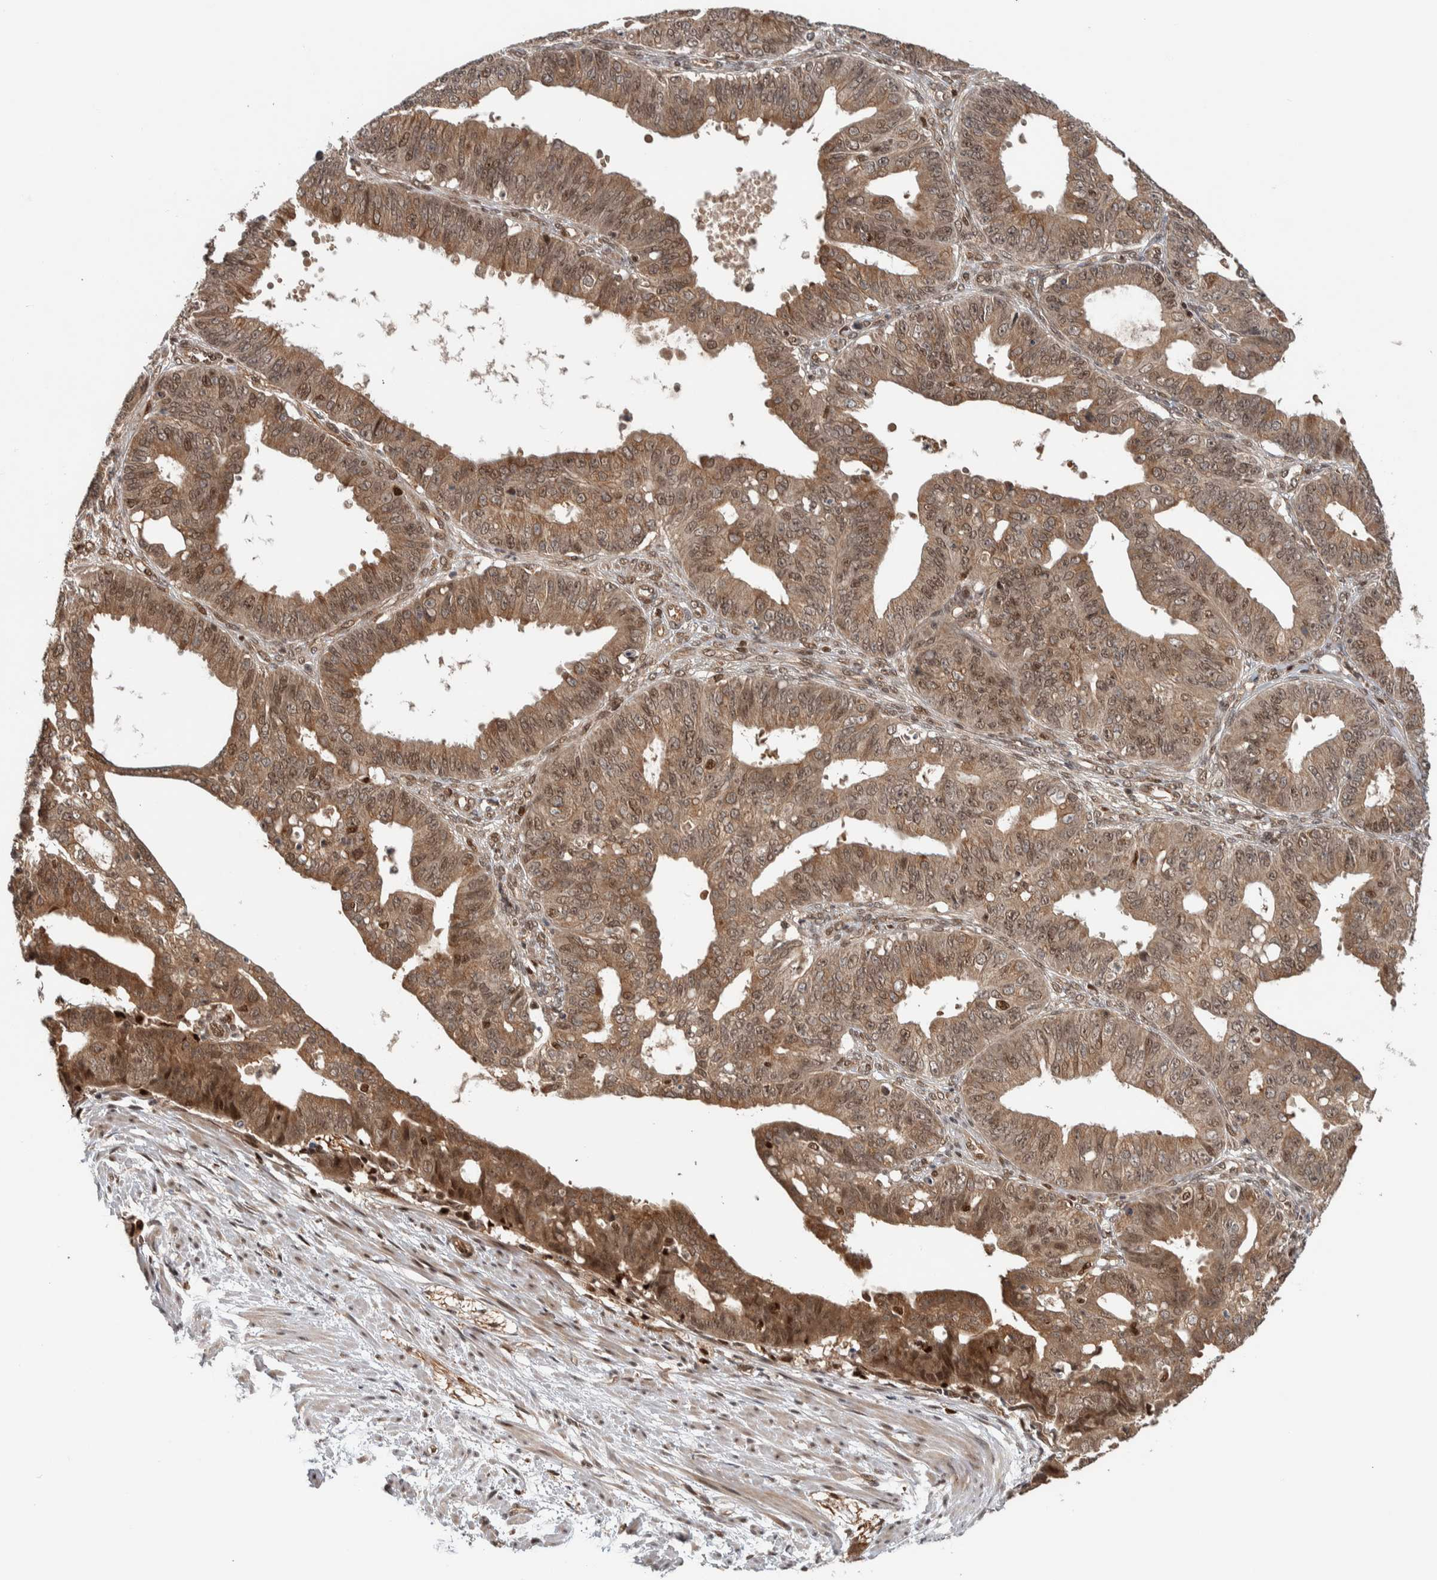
{"staining": {"intensity": "moderate", "quantity": ">75%", "location": "cytoplasmic/membranous,nuclear"}, "tissue": "ovarian cancer", "cell_type": "Tumor cells", "image_type": "cancer", "snomed": [{"axis": "morphology", "description": "Carcinoma, endometroid"}, {"axis": "topography", "description": "Ovary"}], "caption": "DAB (3,3'-diaminobenzidine) immunohistochemical staining of endometroid carcinoma (ovarian) demonstrates moderate cytoplasmic/membranous and nuclear protein expression in about >75% of tumor cells.", "gene": "RPS6KA4", "patient": {"sex": "female", "age": 42}}